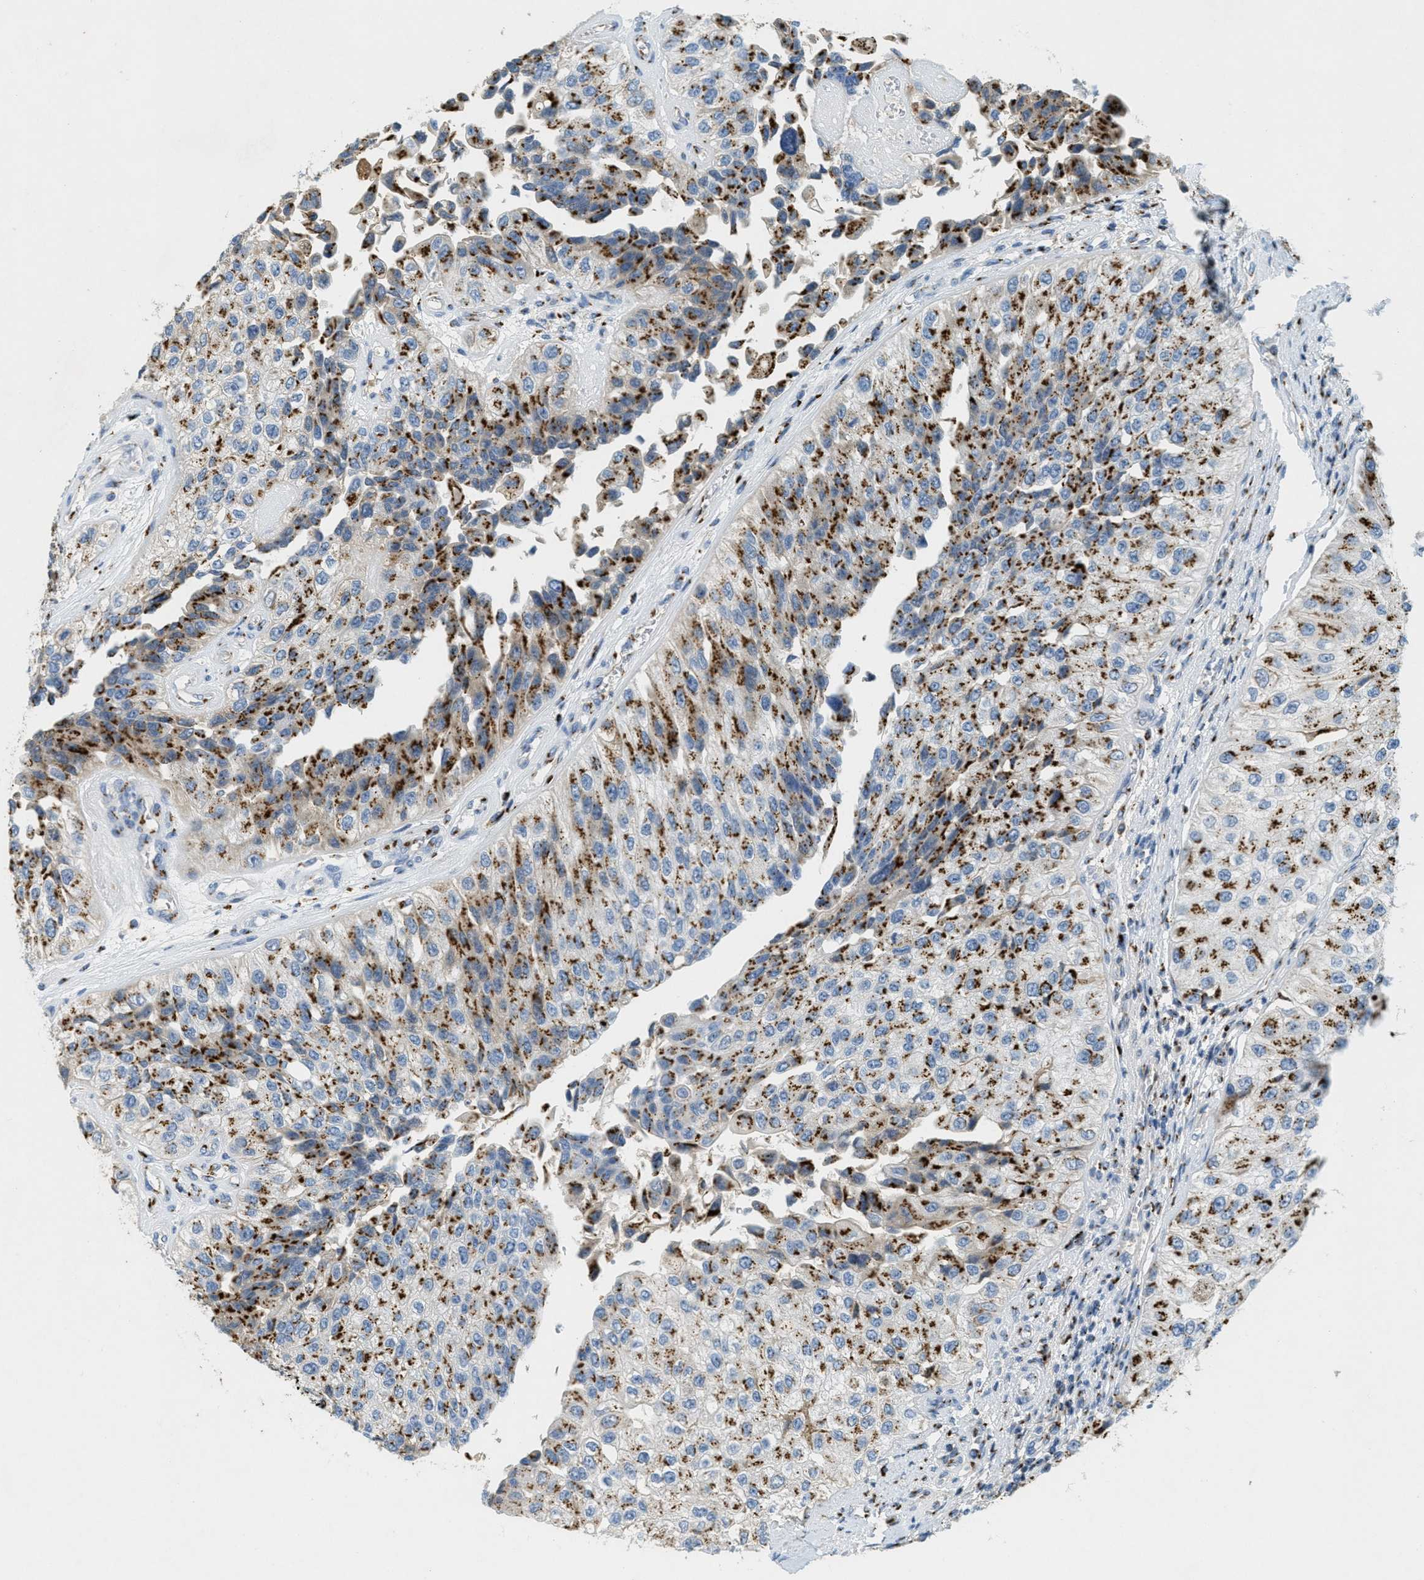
{"staining": {"intensity": "strong", "quantity": "25%-75%", "location": "cytoplasmic/membranous"}, "tissue": "urothelial cancer", "cell_type": "Tumor cells", "image_type": "cancer", "snomed": [{"axis": "morphology", "description": "Urothelial carcinoma, High grade"}, {"axis": "topography", "description": "Kidney"}, {"axis": "topography", "description": "Urinary bladder"}], "caption": "Immunohistochemical staining of high-grade urothelial carcinoma demonstrates strong cytoplasmic/membranous protein staining in approximately 25%-75% of tumor cells.", "gene": "ENTPD4", "patient": {"sex": "male", "age": 77}}